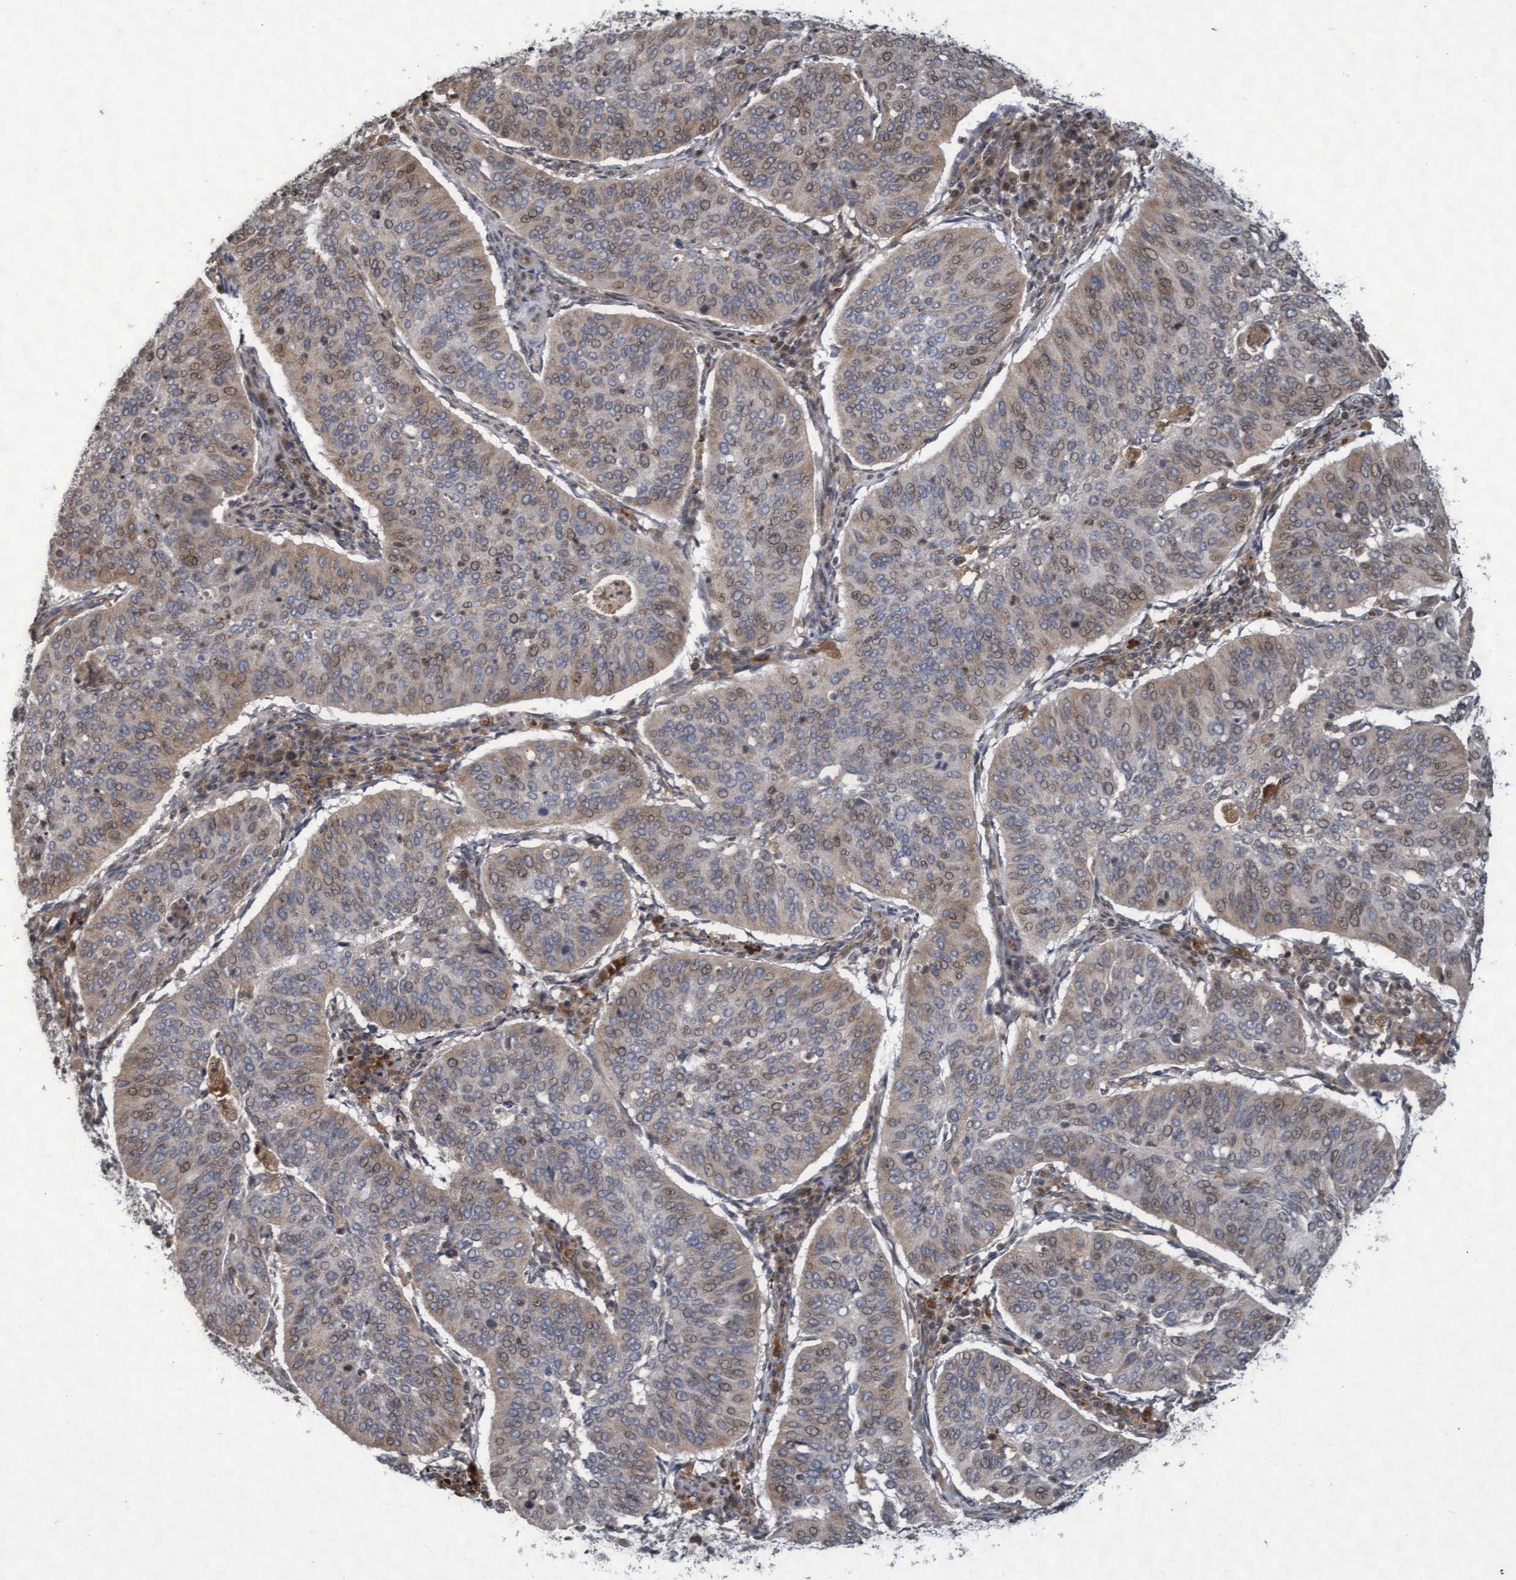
{"staining": {"intensity": "weak", "quantity": "25%-75%", "location": "cytoplasmic/membranous,nuclear"}, "tissue": "cervical cancer", "cell_type": "Tumor cells", "image_type": "cancer", "snomed": [{"axis": "morphology", "description": "Normal tissue, NOS"}, {"axis": "morphology", "description": "Squamous cell carcinoma, NOS"}, {"axis": "topography", "description": "Cervix"}], "caption": "Protein staining of cervical cancer tissue shows weak cytoplasmic/membranous and nuclear staining in approximately 25%-75% of tumor cells. (Stains: DAB (3,3'-diaminobenzidine) in brown, nuclei in blue, Microscopy: brightfield microscopy at high magnification).", "gene": "KCNC2", "patient": {"sex": "female", "age": 39}}